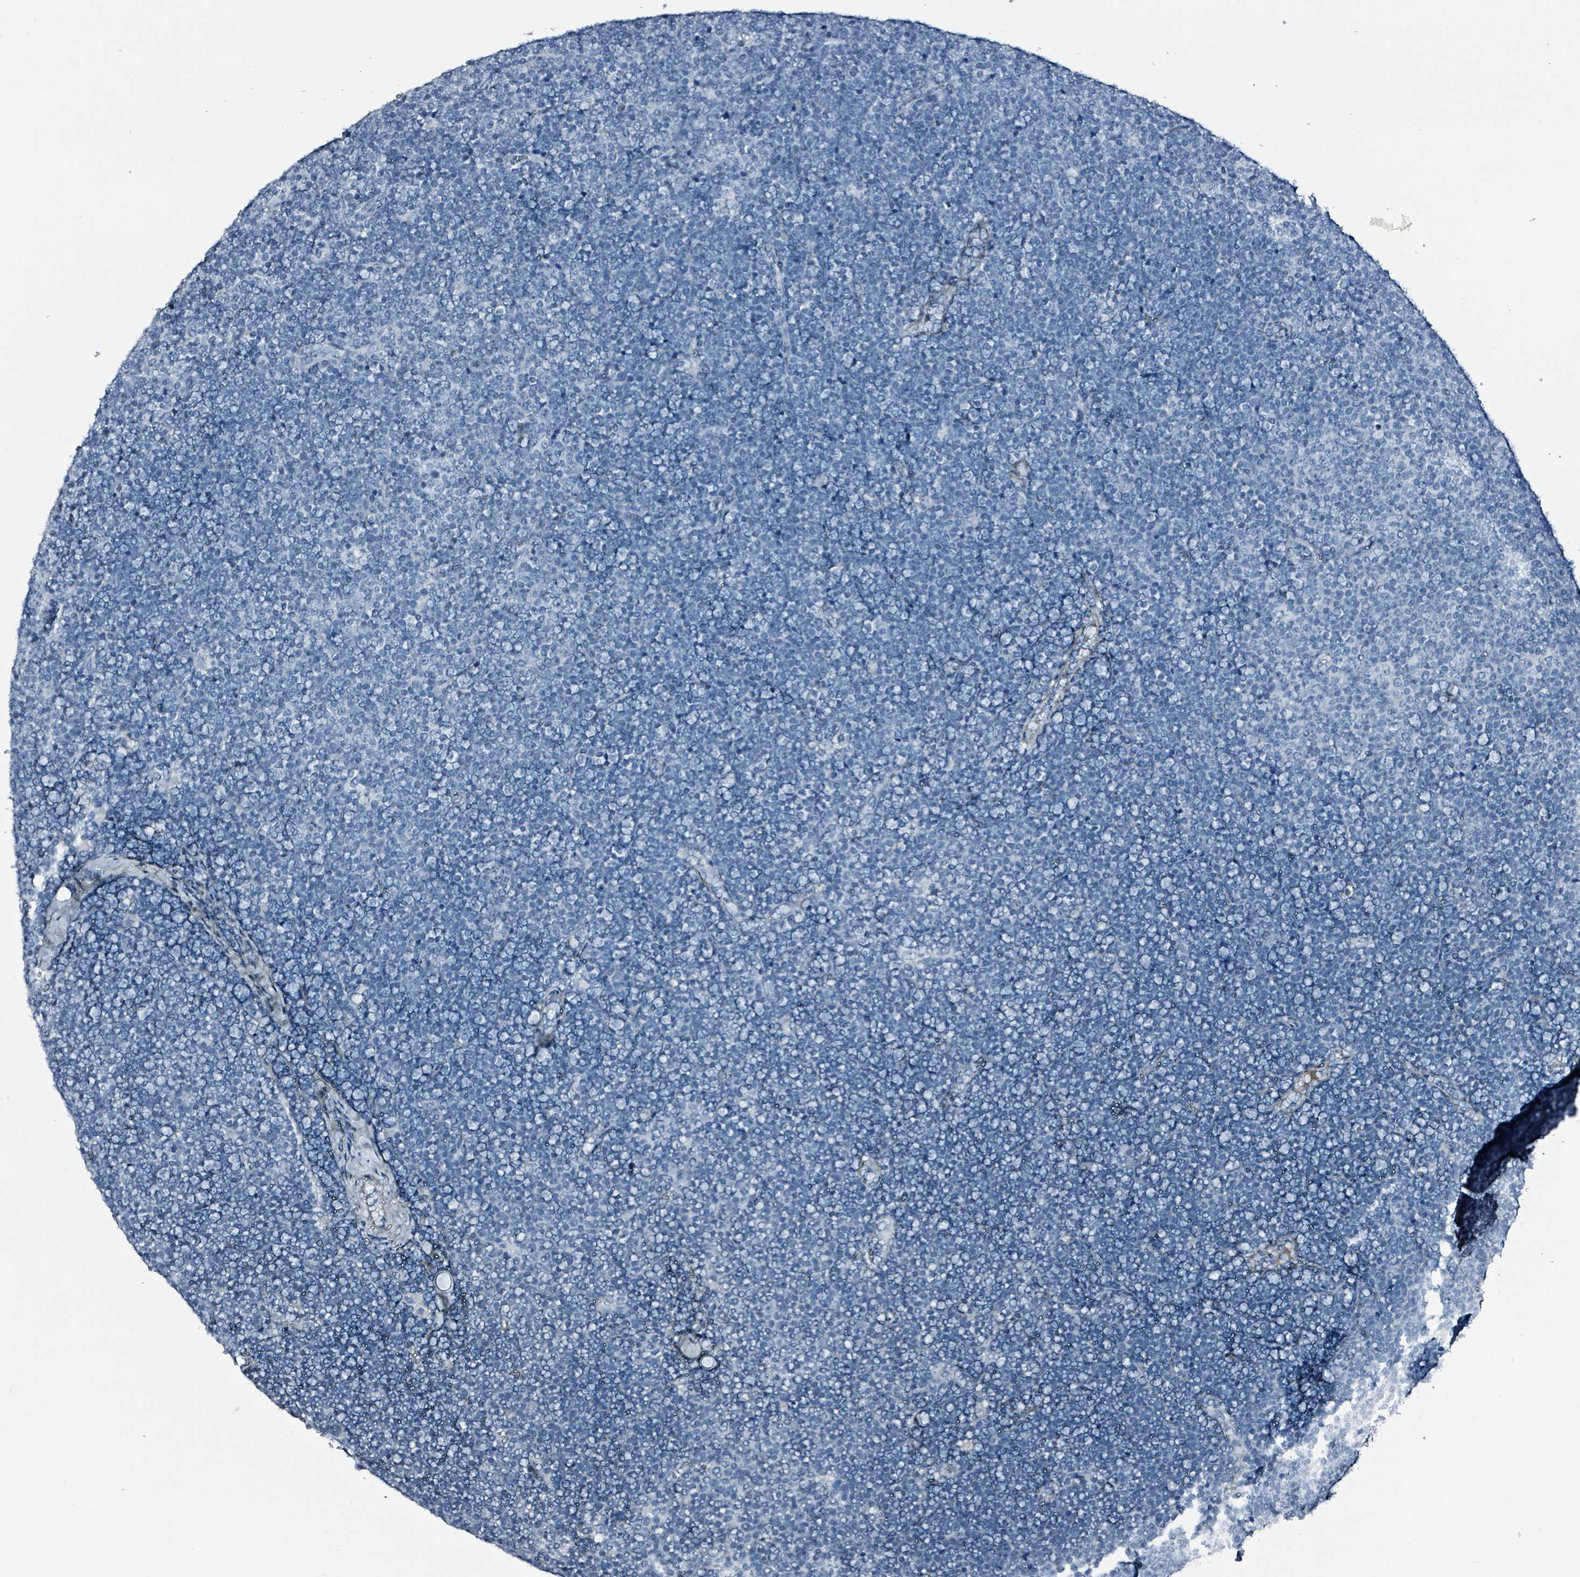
{"staining": {"intensity": "negative", "quantity": "none", "location": "none"}, "tissue": "lymphoma", "cell_type": "Tumor cells", "image_type": "cancer", "snomed": [{"axis": "morphology", "description": "Malignant lymphoma, non-Hodgkin's type, Low grade"}, {"axis": "topography", "description": "Lymph node"}], "caption": "Protein analysis of low-grade malignant lymphoma, non-Hodgkin's type demonstrates no significant staining in tumor cells.", "gene": "CA9", "patient": {"sex": "male", "age": 48}}